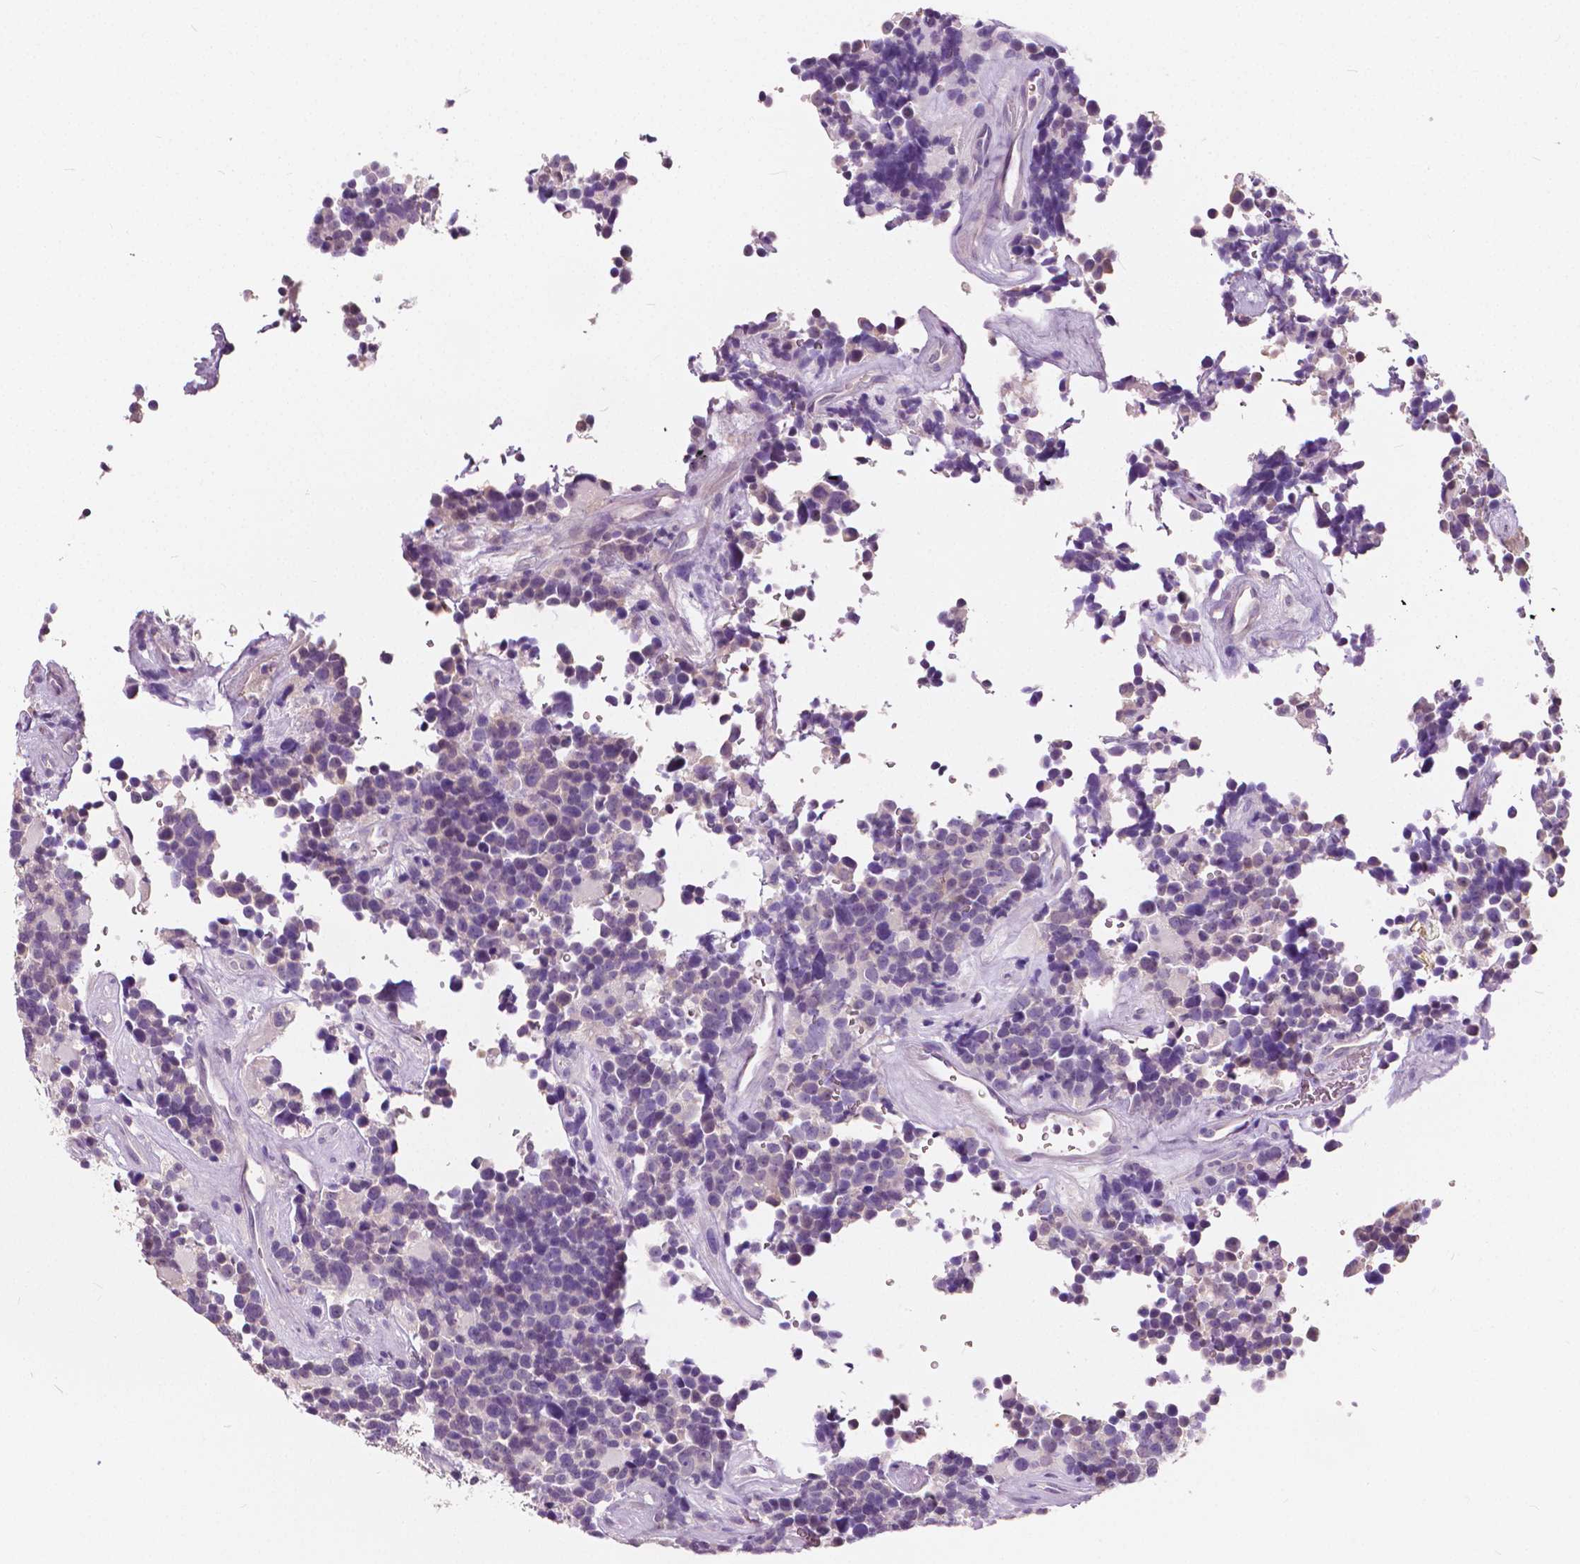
{"staining": {"intensity": "negative", "quantity": "none", "location": "none"}, "tissue": "glioma", "cell_type": "Tumor cells", "image_type": "cancer", "snomed": [{"axis": "morphology", "description": "Glioma, malignant, High grade"}, {"axis": "topography", "description": "Brain"}], "caption": "Immunohistochemistry of human glioma demonstrates no staining in tumor cells. (DAB immunohistochemistry (IHC) with hematoxylin counter stain).", "gene": "TKFC", "patient": {"sex": "male", "age": 33}}